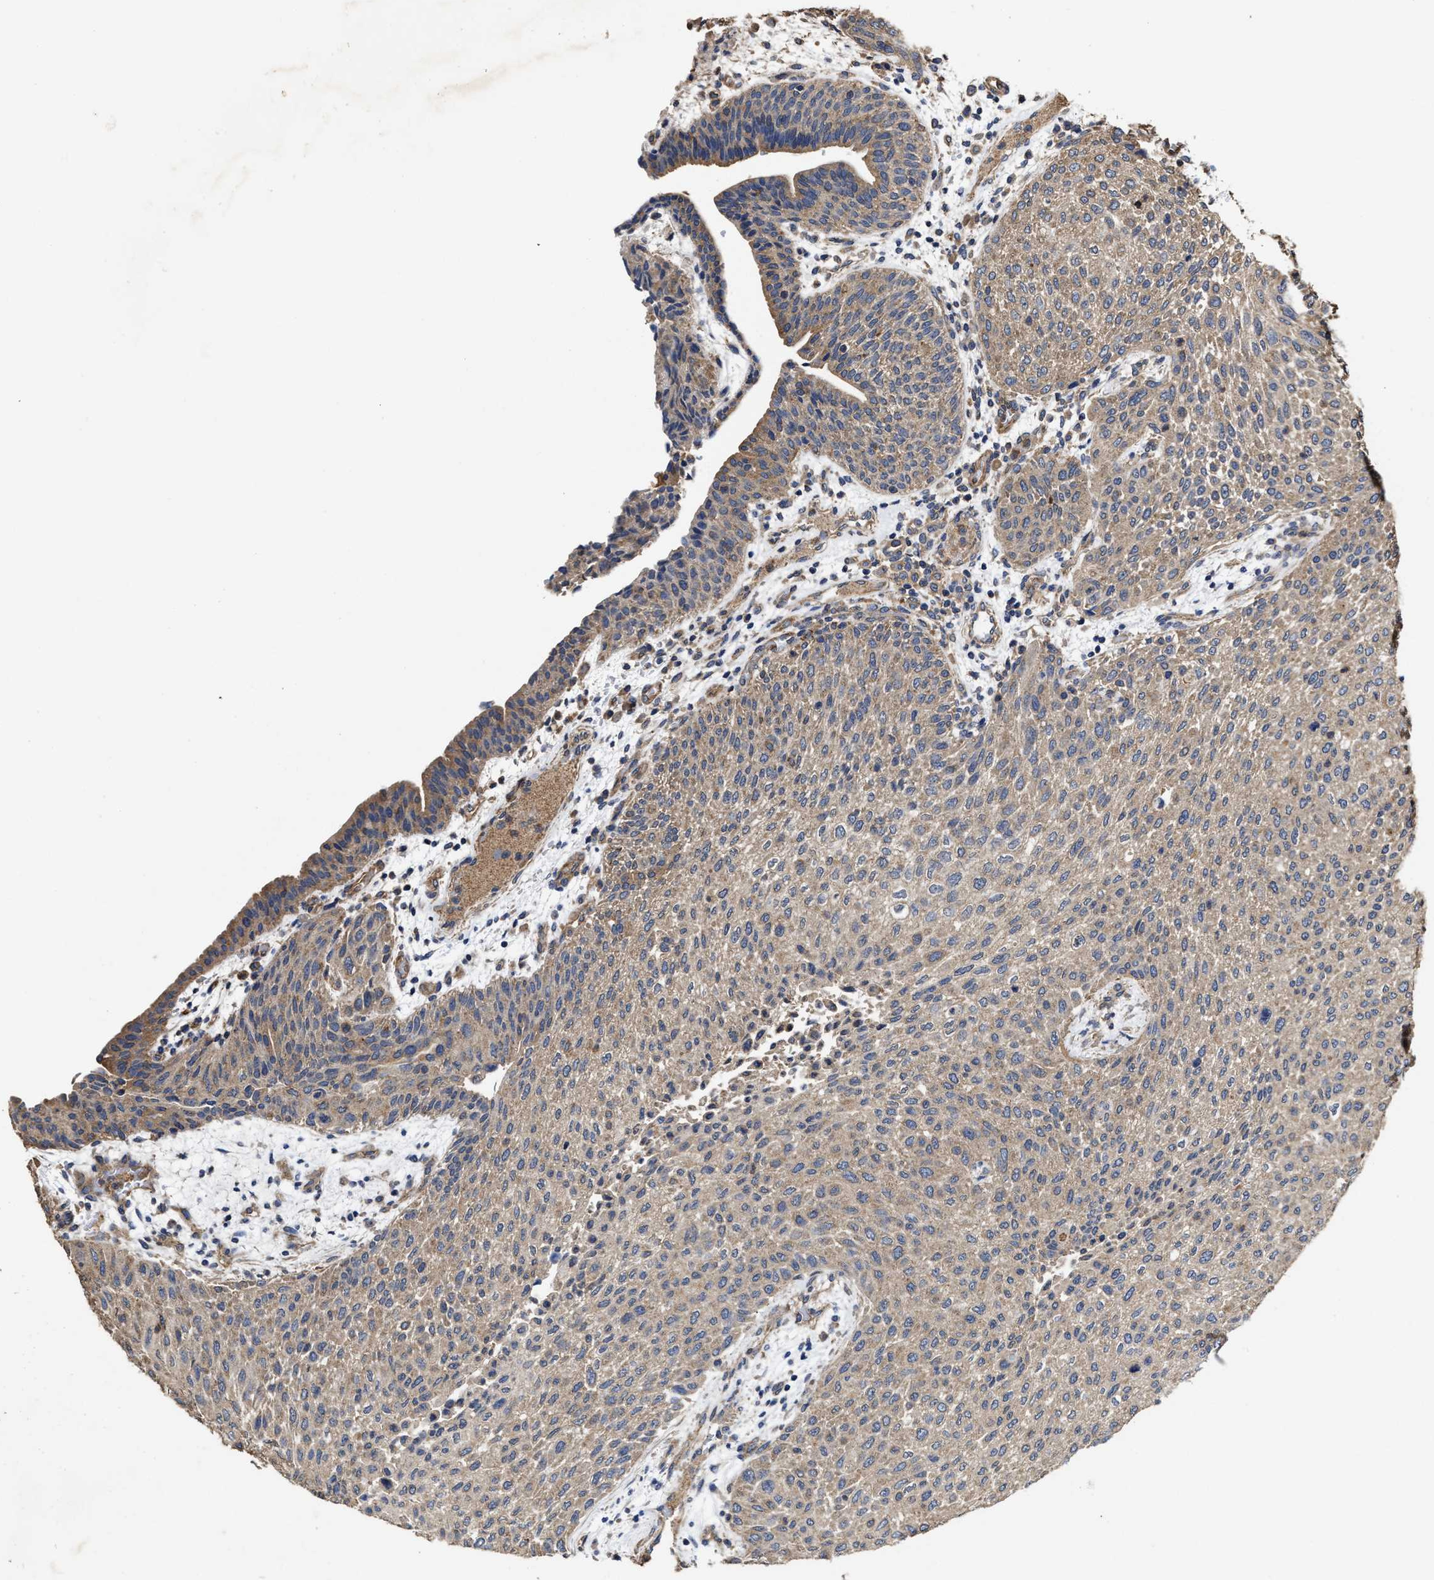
{"staining": {"intensity": "moderate", "quantity": ">75%", "location": "cytoplasmic/membranous"}, "tissue": "urothelial cancer", "cell_type": "Tumor cells", "image_type": "cancer", "snomed": [{"axis": "morphology", "description": "Urothelial carcinoma, Low grade"}, {"axis": "morphology", "description": "Urothelial carcinoma, High grade"}, {"axis": "topography", "description": "Urinary bladder"}], "caption": "IHC of human urothelial carcinoma (high-grade) demonstrates medium levels of moderate cytoplasmic/membranous expression in approximately >75% of tumor cells.", "gene": "SFXN4", "patient": {"sex": "male", "age": 35}}